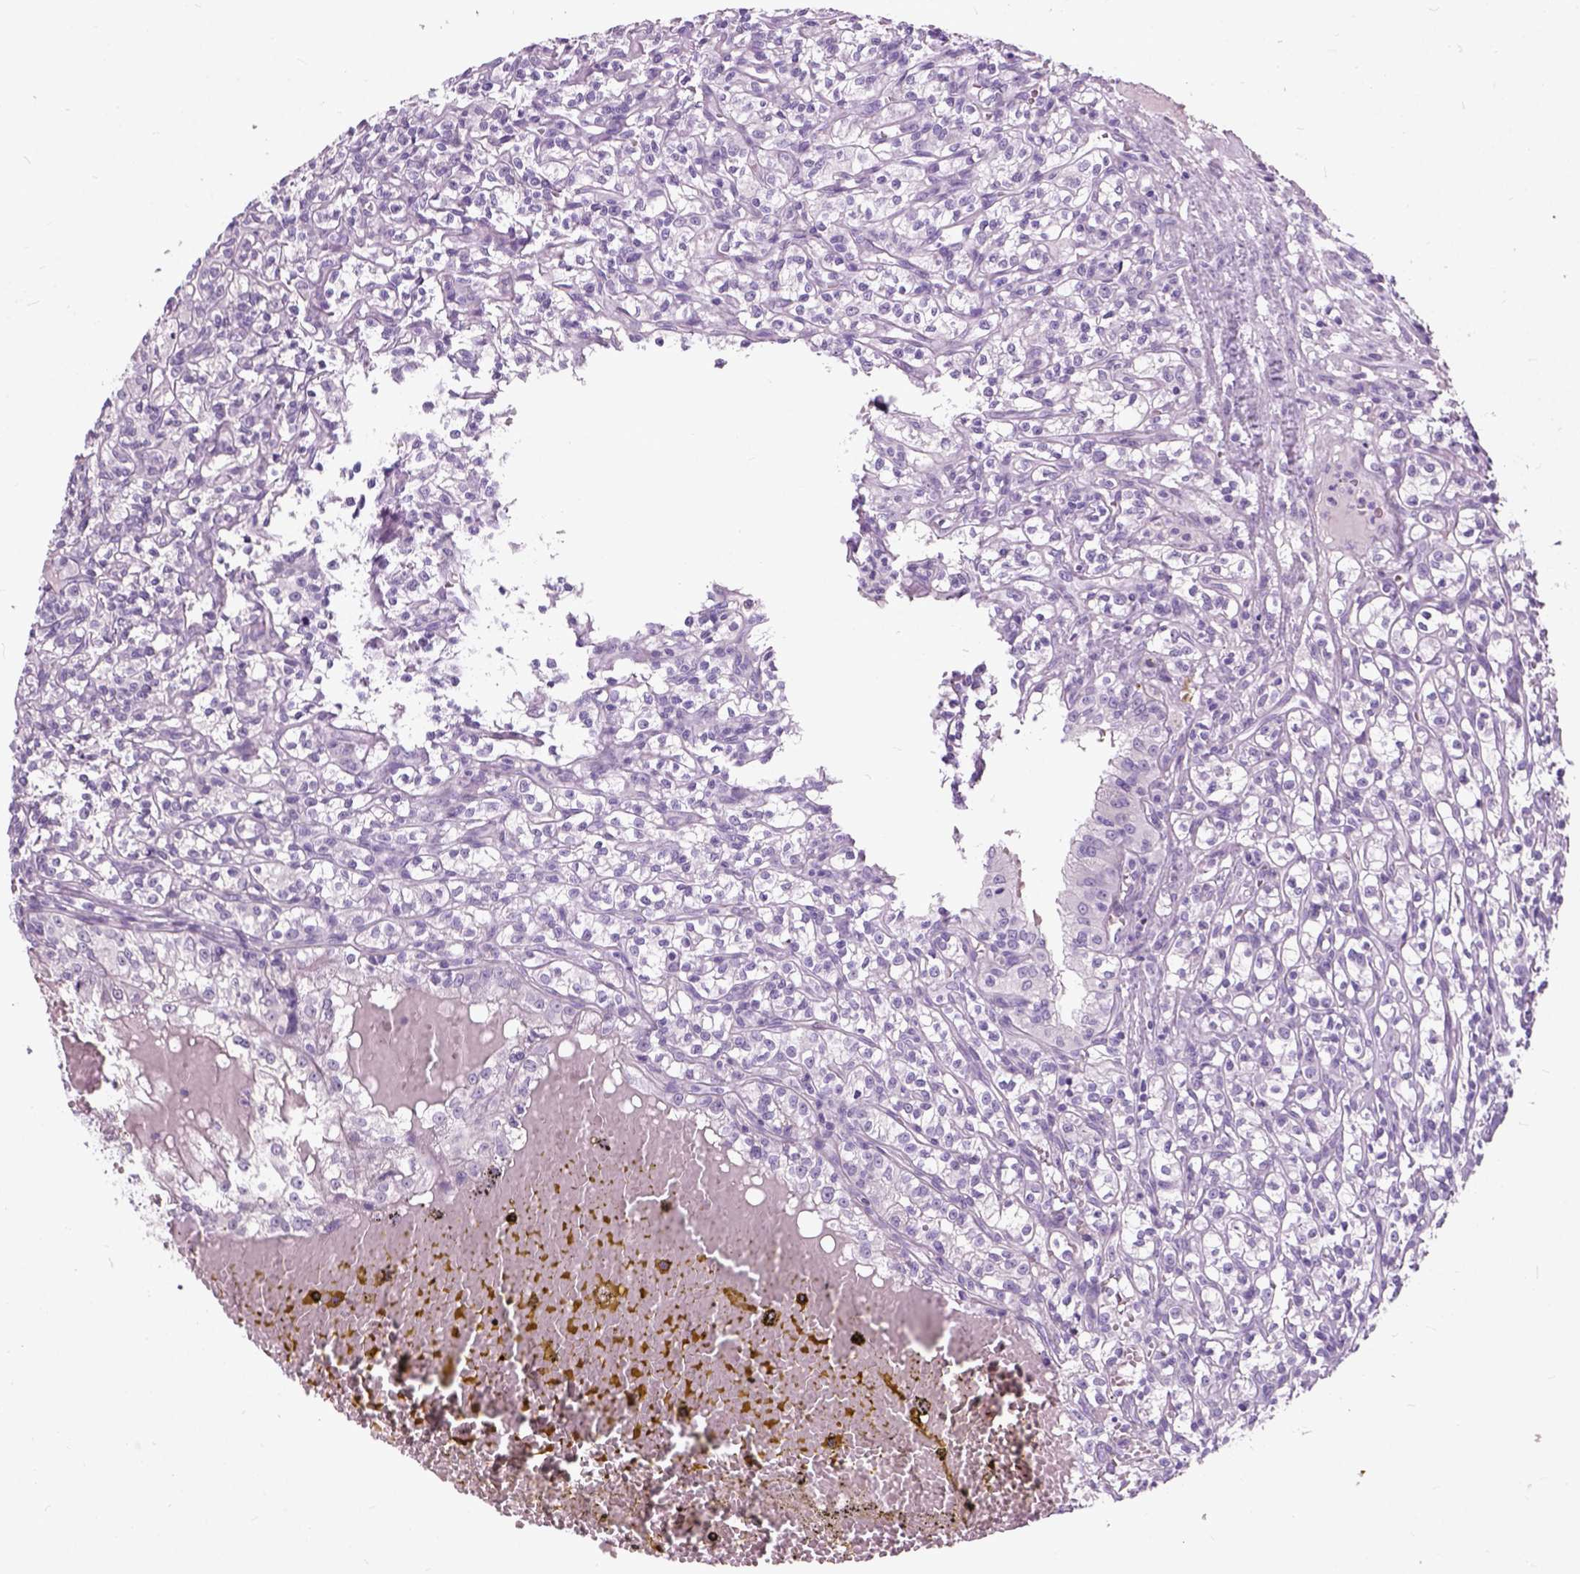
{"staining": {"intensity": "negative", "quantity": "none", "location": "none"}, "tissue": "renal cancer", "cell_type": "Tumor cells", "image_type": "cancer", "snomed": [{"axis": "morphology", "description": "Adenocarcinoma, NOS"}, {"axis": "topography", "description": "Kidney"}], "caption": "Immunohistochemistry micrograph of neoplastic tissue: human renal adenocarcinoma stained with DAB (3,3'-diaminobenzidine) demonstrates no significant protein positivity in tumor cells.", "gene": "AXDND1", "patient": {"sex": "male", "age": 36}}